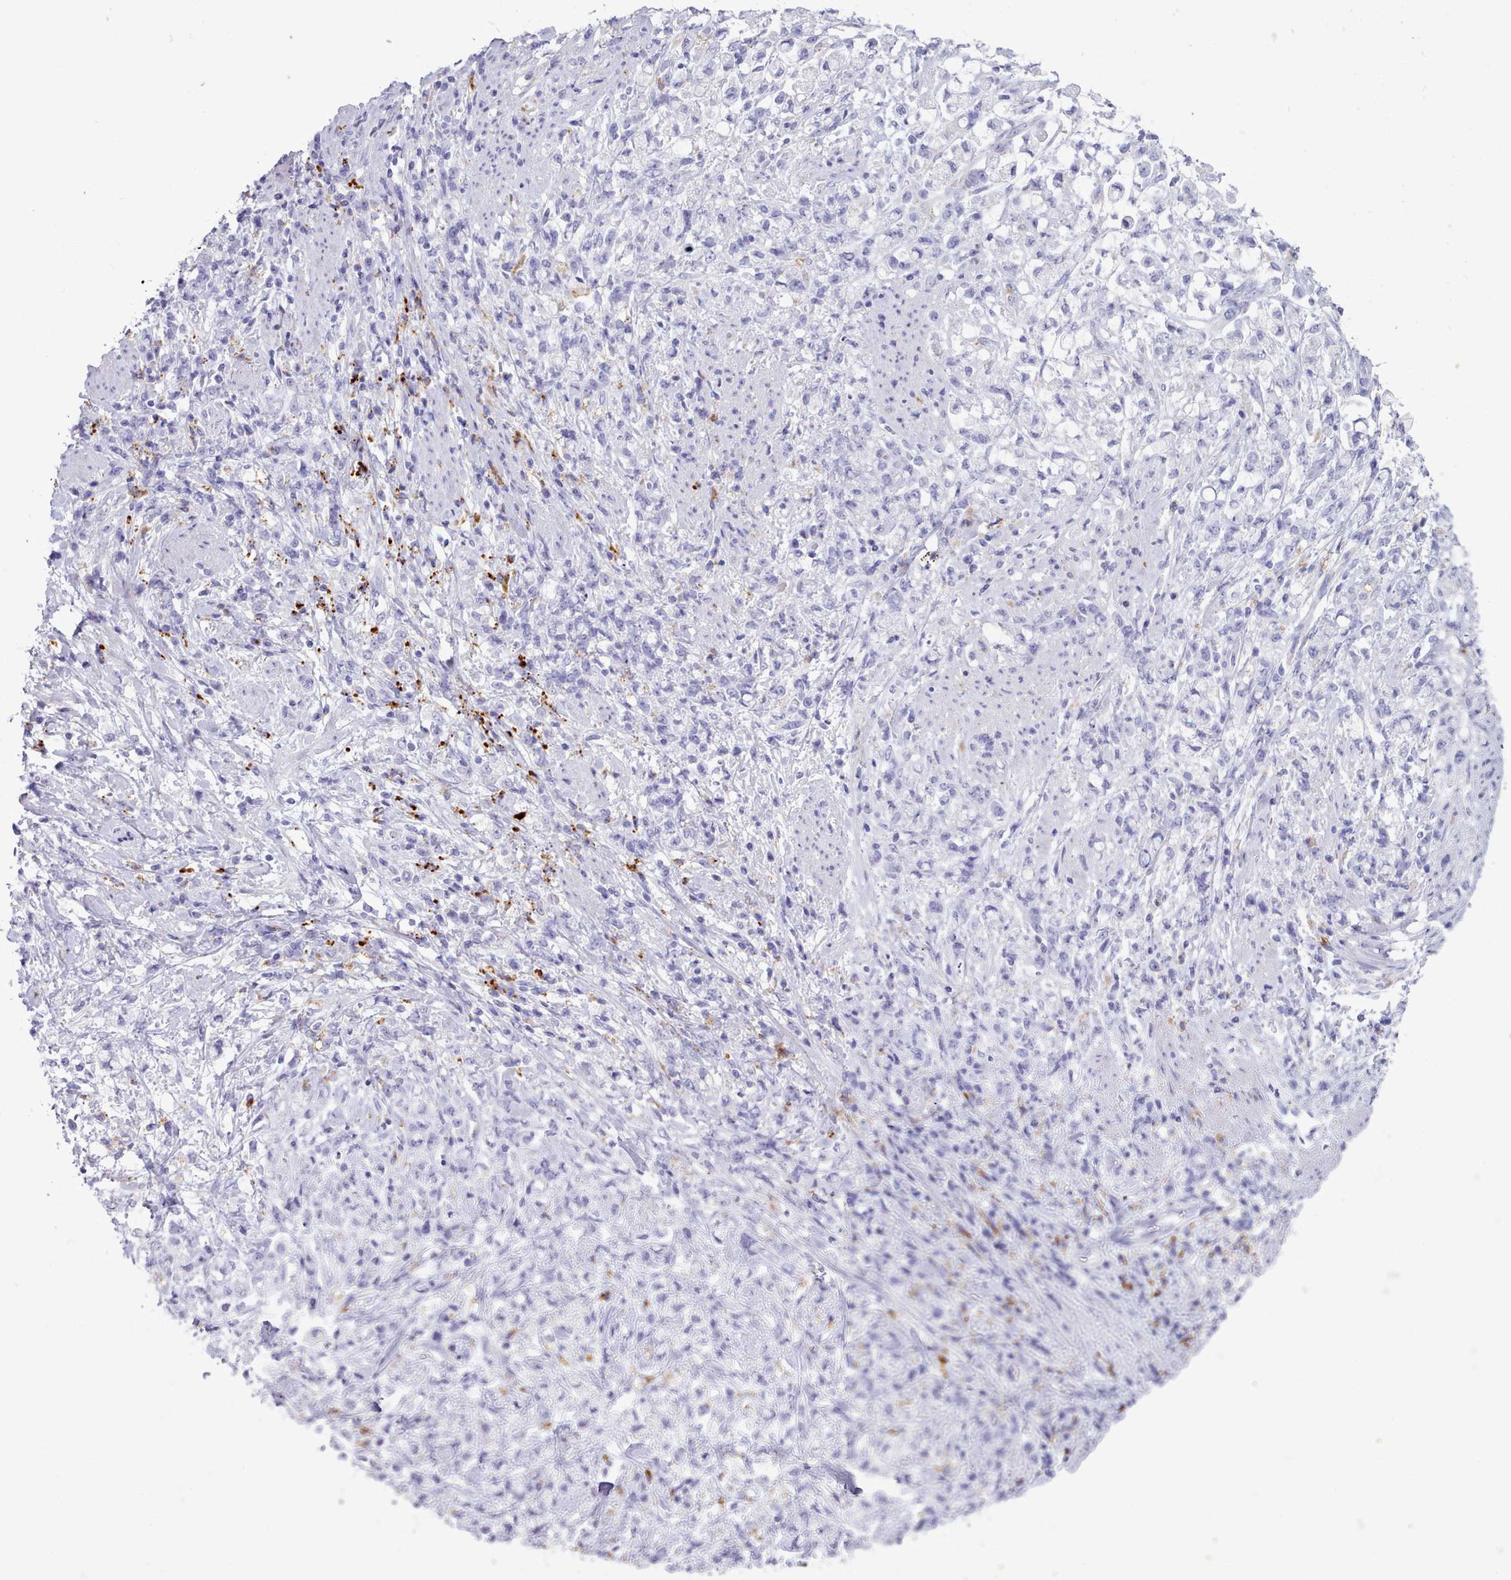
{"staining": {"intensity": "negative", "quantity": "none", "location": "none"}, "tissue": "stomach cancer", "cell_type": "Tumor cells", "image_type": "cancer", "snomed": [{"axis": "morphology", "description": "Adenocarcinoma, NOS"}, {"axis": "topography", "description": "Stomach"}], "caption": "This is an IHC image of adenocarcinoma (stomach). There is no positivity in tumor cells.", "gene": "GAA", "patient": {"sex": "female", "age": 60}}